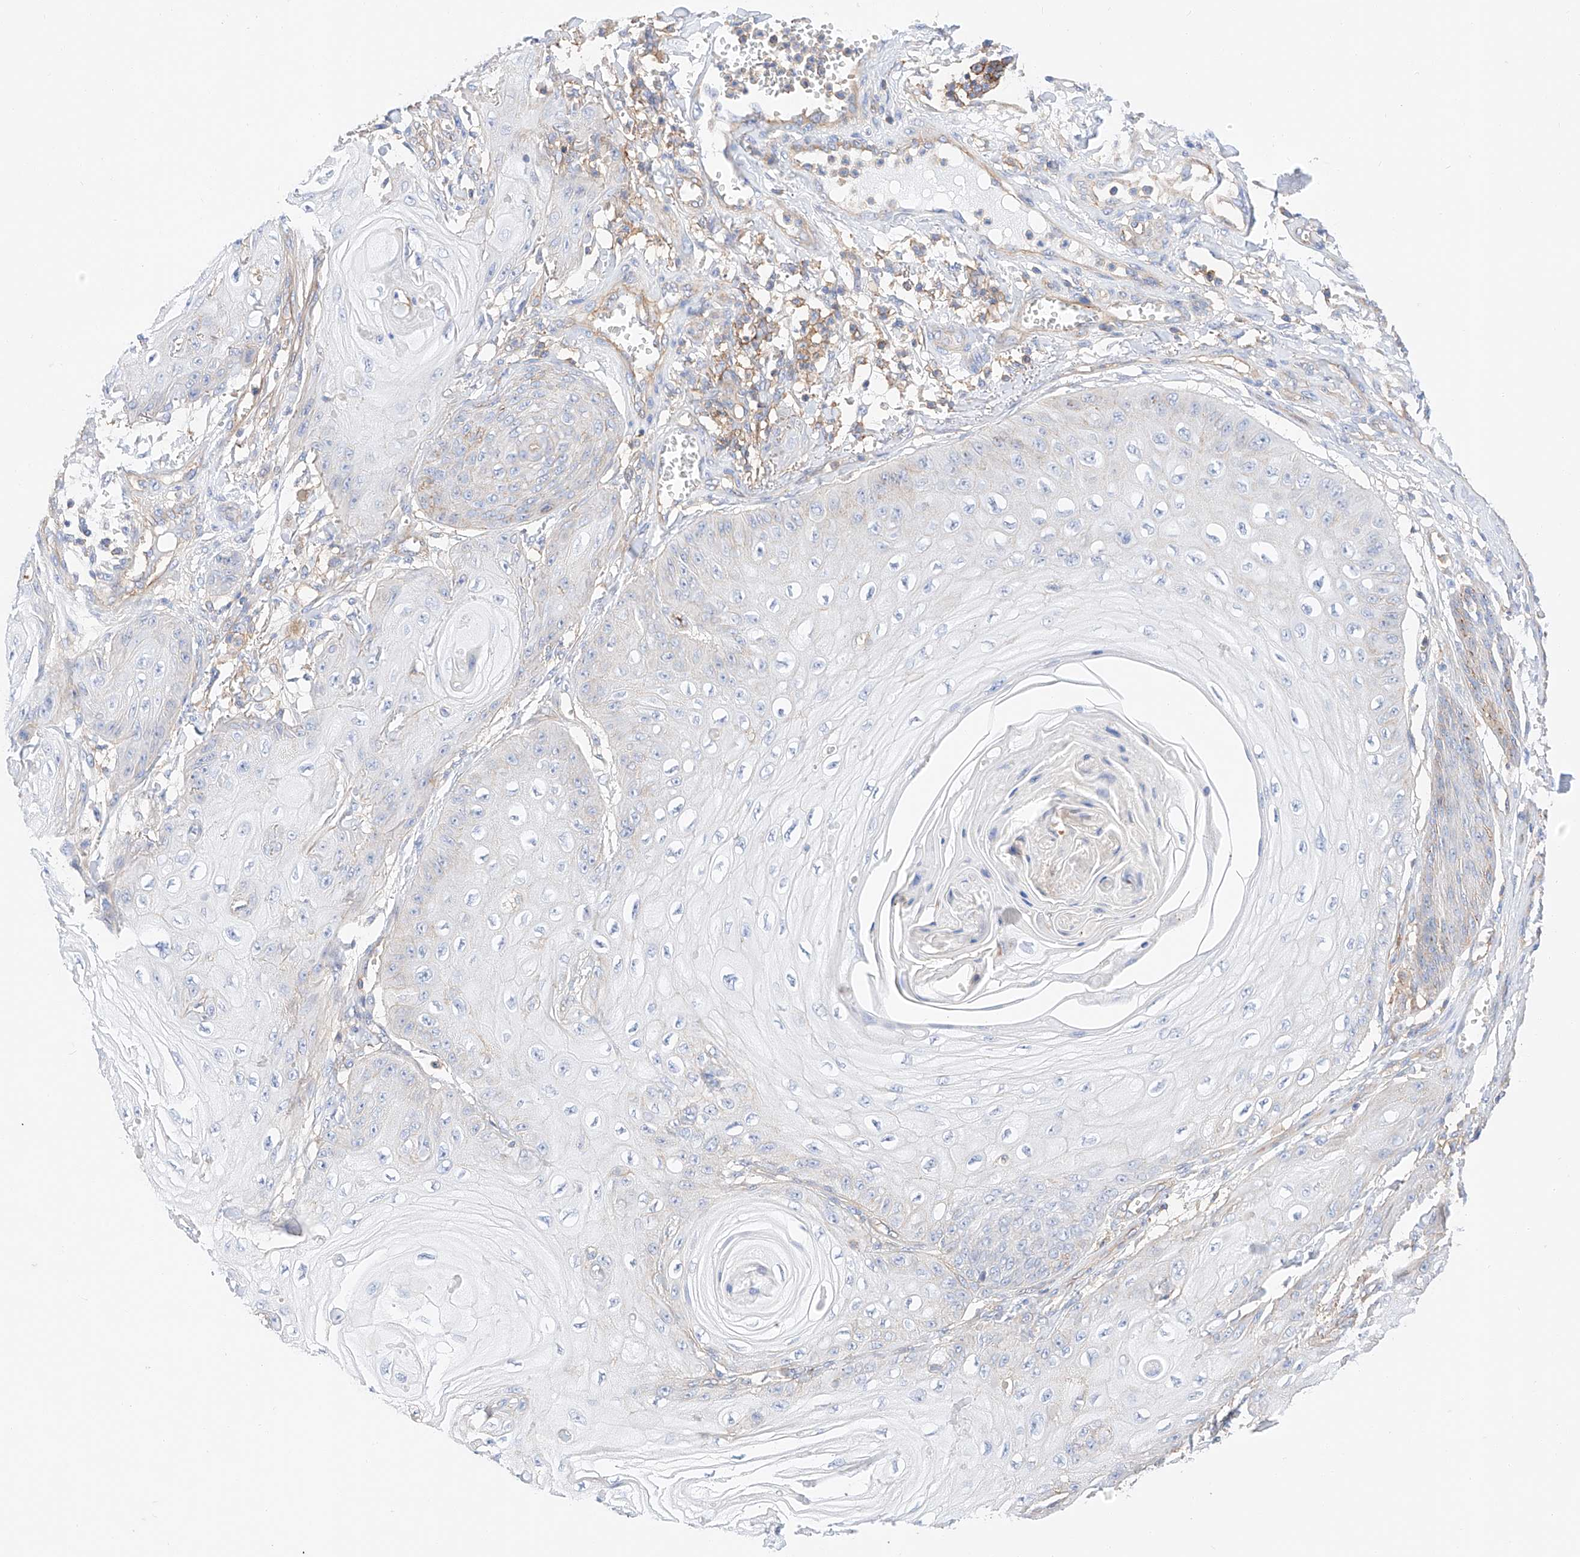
{"staining": {"intensity": "negative", "quantity": "none", "location": "none"}, "tissue": "skin cancer", "cell_type": "Tumor cells", "image_type": "cancer", "snomed": [{"axis": "morphology", "description": "Squamous cell carcinoma, NOS"}, {"axis": "topography", "description": "Skin"}], "caption": "There is no significant expression in tumor cells of skin cancer (squamous cell carcinoma).", "gene": "HAUS4", "patient": {"sex": "male", "age": 74}}